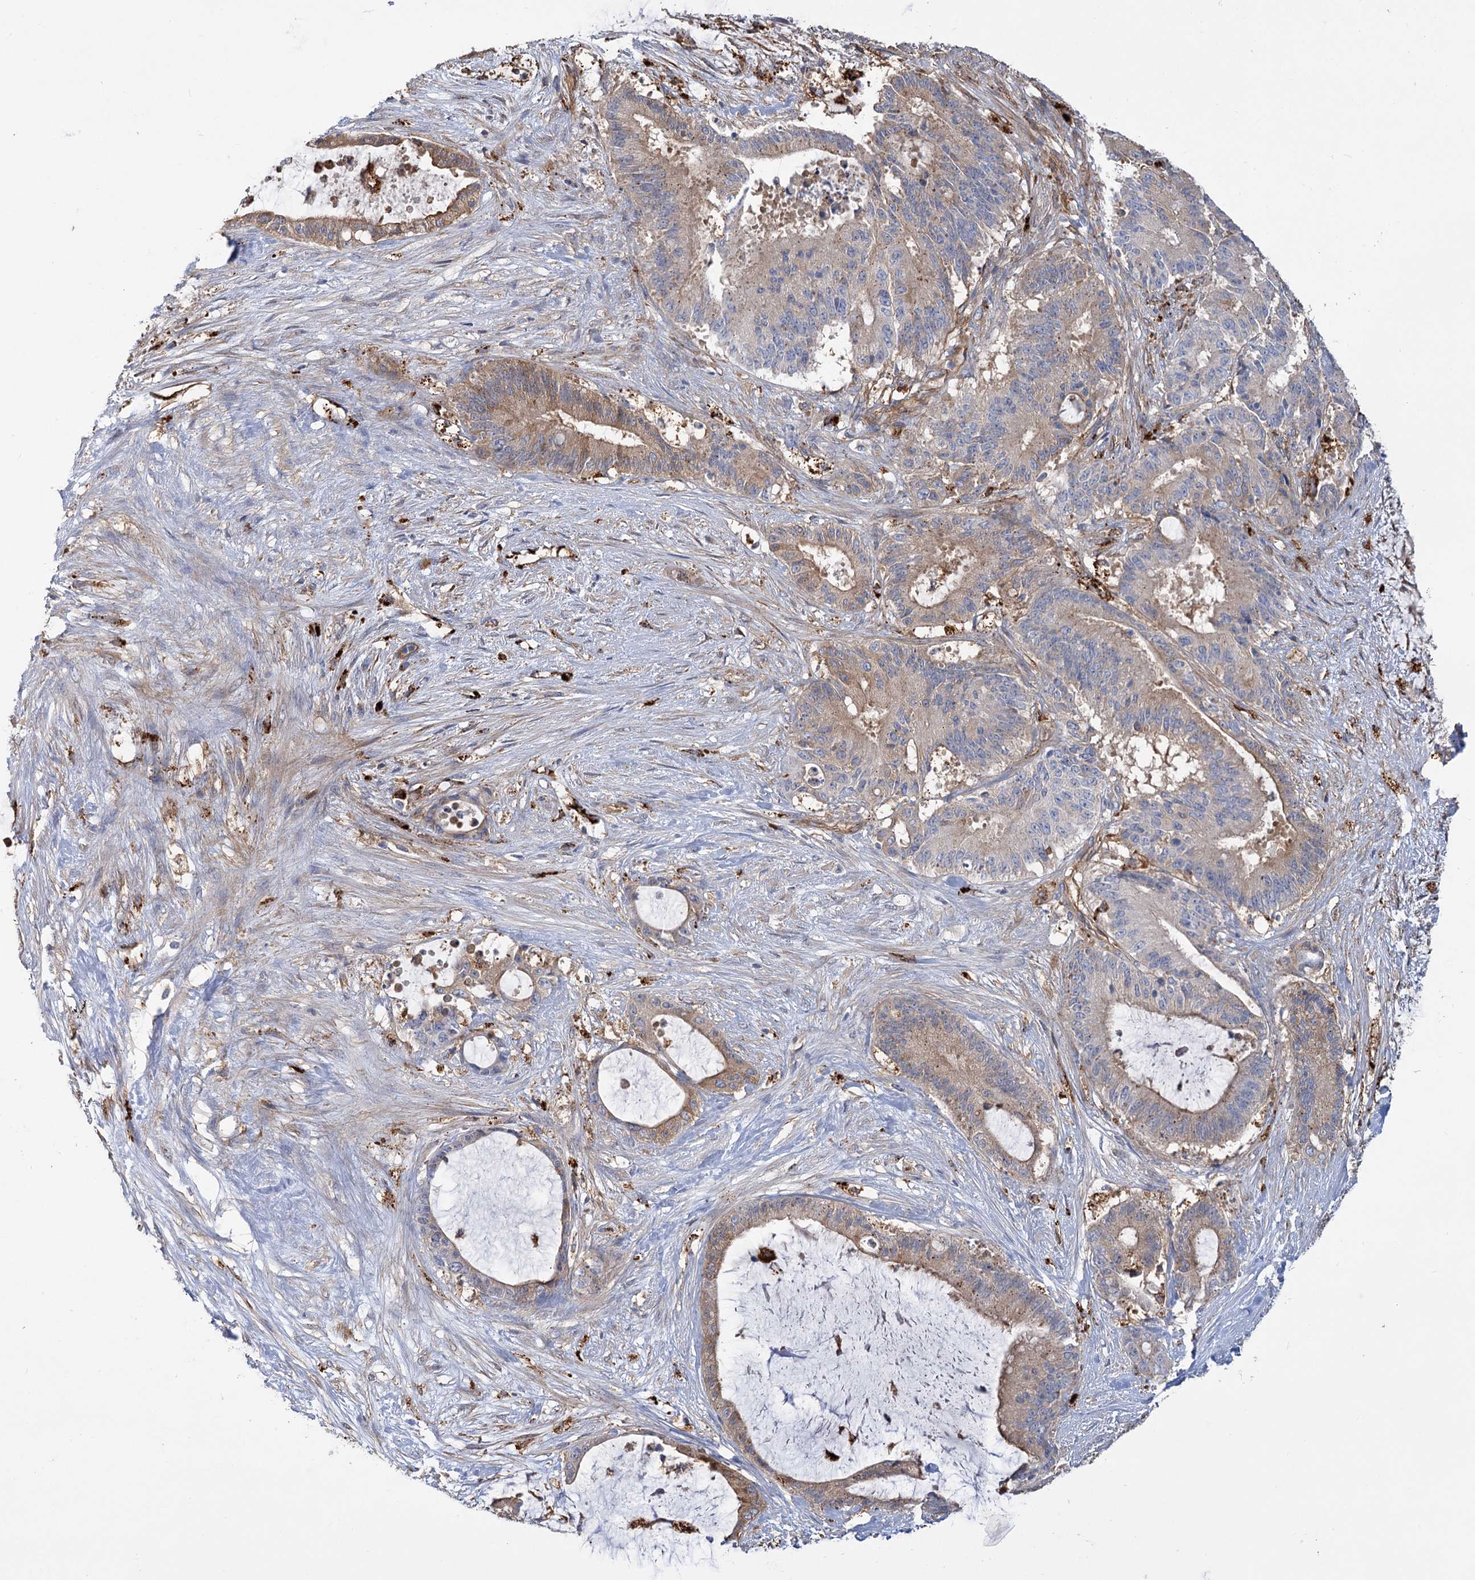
{"staining": {"intensity": "weak", "quantity": ">75%", "location": "cytoplasmic/membranous"}, "tissue": "liver cancer", "cell_type": "Tumor cells", "image_type": "cancer", "snomed": [{"axis": "morphology", "description": "Normal tissue, NOS"}, {"axis": "morphology", "description": "Cholangiocarcinoma"}, {"axis": "topography", "description": "Liver"}, {"axis": "topography", "description": "Peripheral nerve tissue"}], "caption": "Protein expression by immunohistochemistry reveals weak cytoplasmic/membranous expression in about >75% of tumor cells in cholangiocarcinoma (liver). The staining was performed using DAB (3,3'-diaminobenzidine) to visualize the protein expression in brown, while the nuclei were stained in blue with hematoxylin (Magnification: 20x).", "gene": "GUSB", "patient": {"sex": "female", "age": 73}}